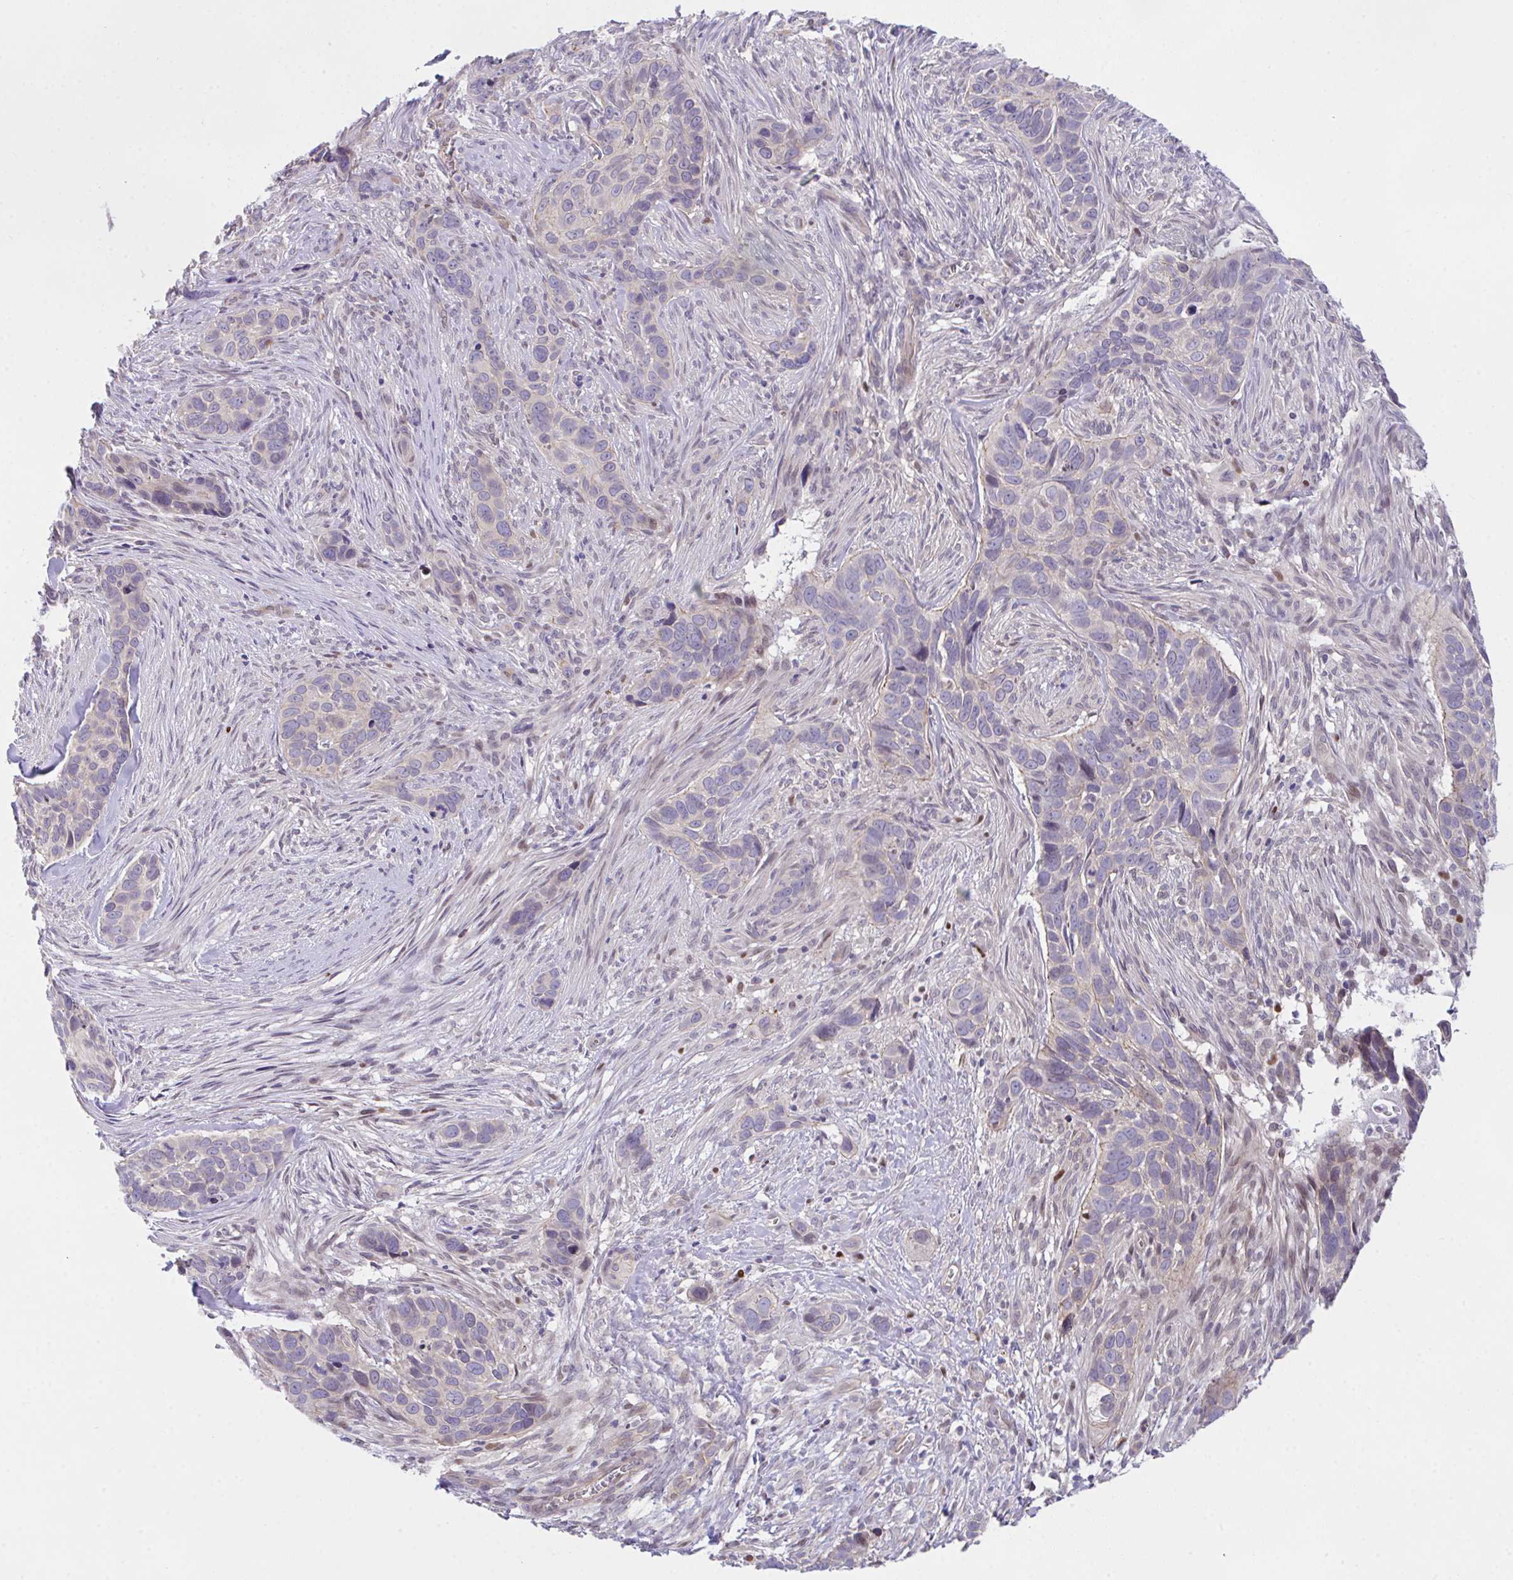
{"staining": {"intensity": "negative", "quantity": "none", "location": "none"}, "tissue": "skin cancer", "cell_type": "Tumor cells", "image_type": "cancer", "snomed": [{"axis": "morphology", "description": "Basal cell carcinoma"}, {"axis": "topography", "description": "Skin"}], "caption": "DAB immunohistochemical staining of human skin cancer reveals no significant positivity in tumor cells. (IHC, brightfield microscopy, high magnification).", "gene": "ZBED3", "patient": {"sex": "female", "age": 82}}